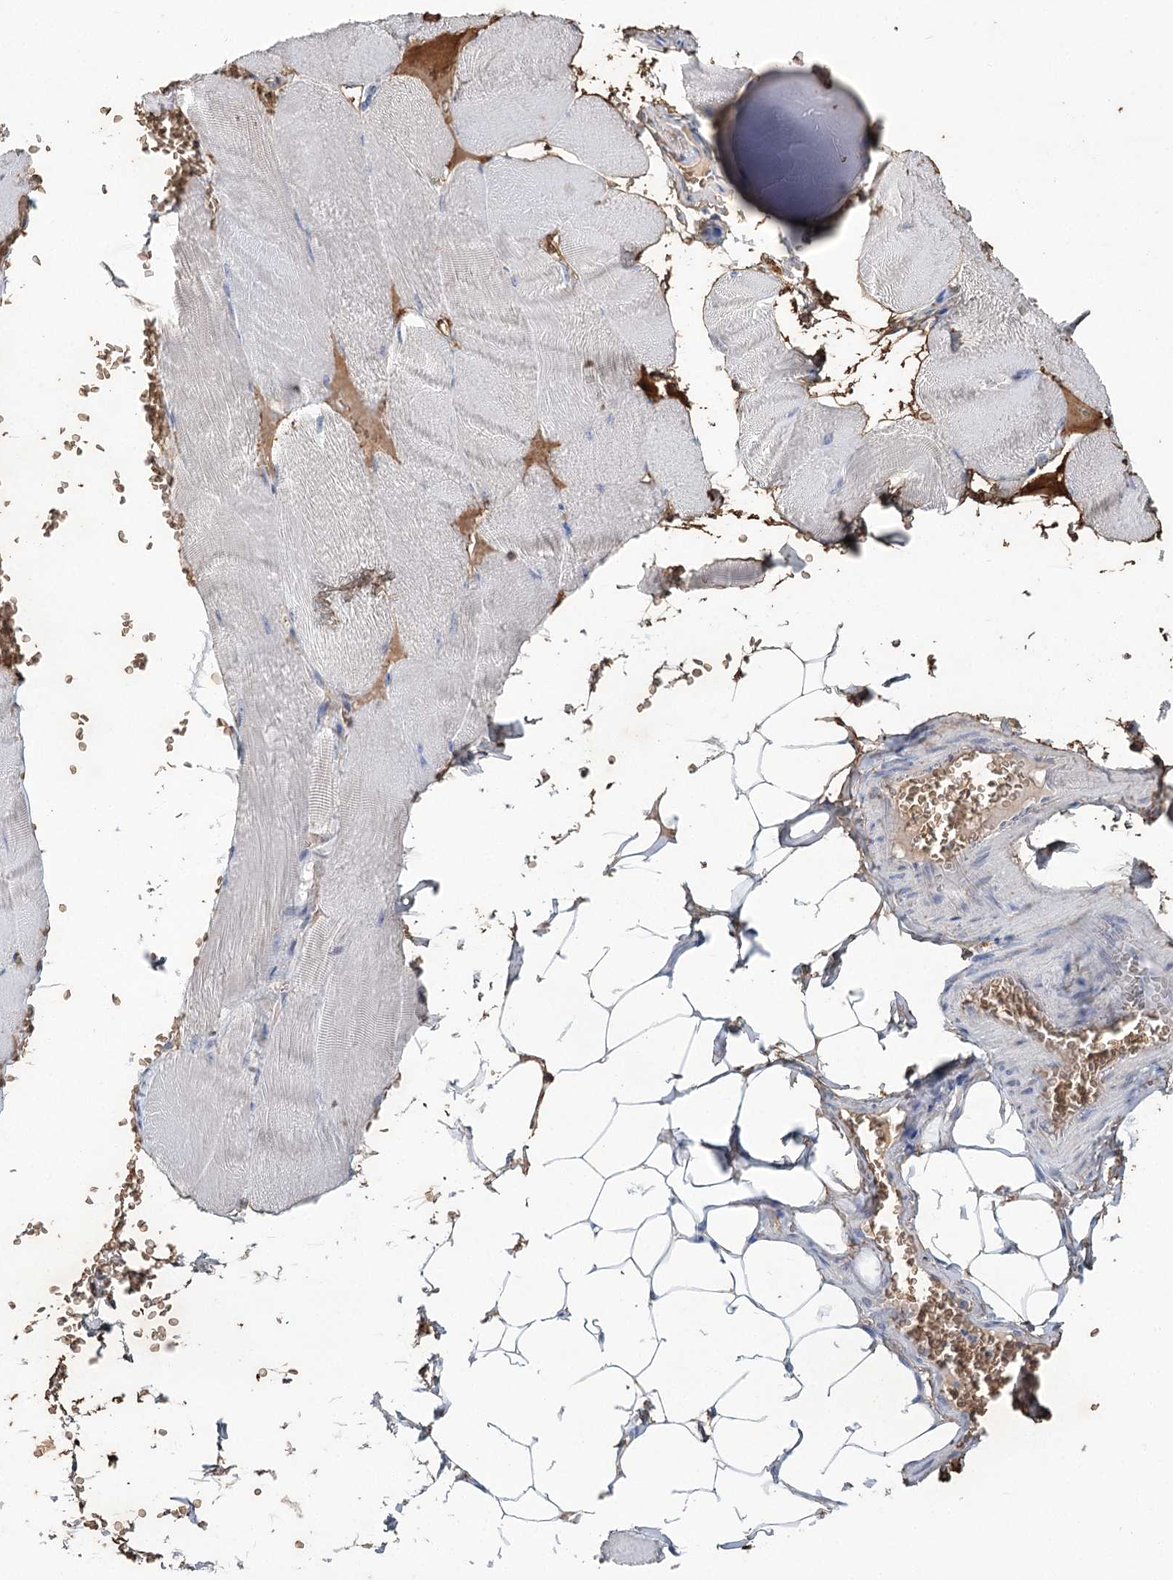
{"staining": {"intensity": "negative", "quantity": "none", "location": "none"}, "tissue": "skeletal muscle", "cell_type": "Myocytes", "image_type": "normal", "snomed": [{"axis": "morphology", "description": "Normal tissue, NOS"}, {"axis": "morphology", "description": "Basal cell carcinoma"}, {"axis": "topography", "description": "Skeletal muscle"}], "caption": "Protein analysis of benign skeletal muscle displays no significant expression in myocytes. Nuclei are stained in blue.", "gene": "HBA1", "patient": {"sex": "female", "age": 64}}